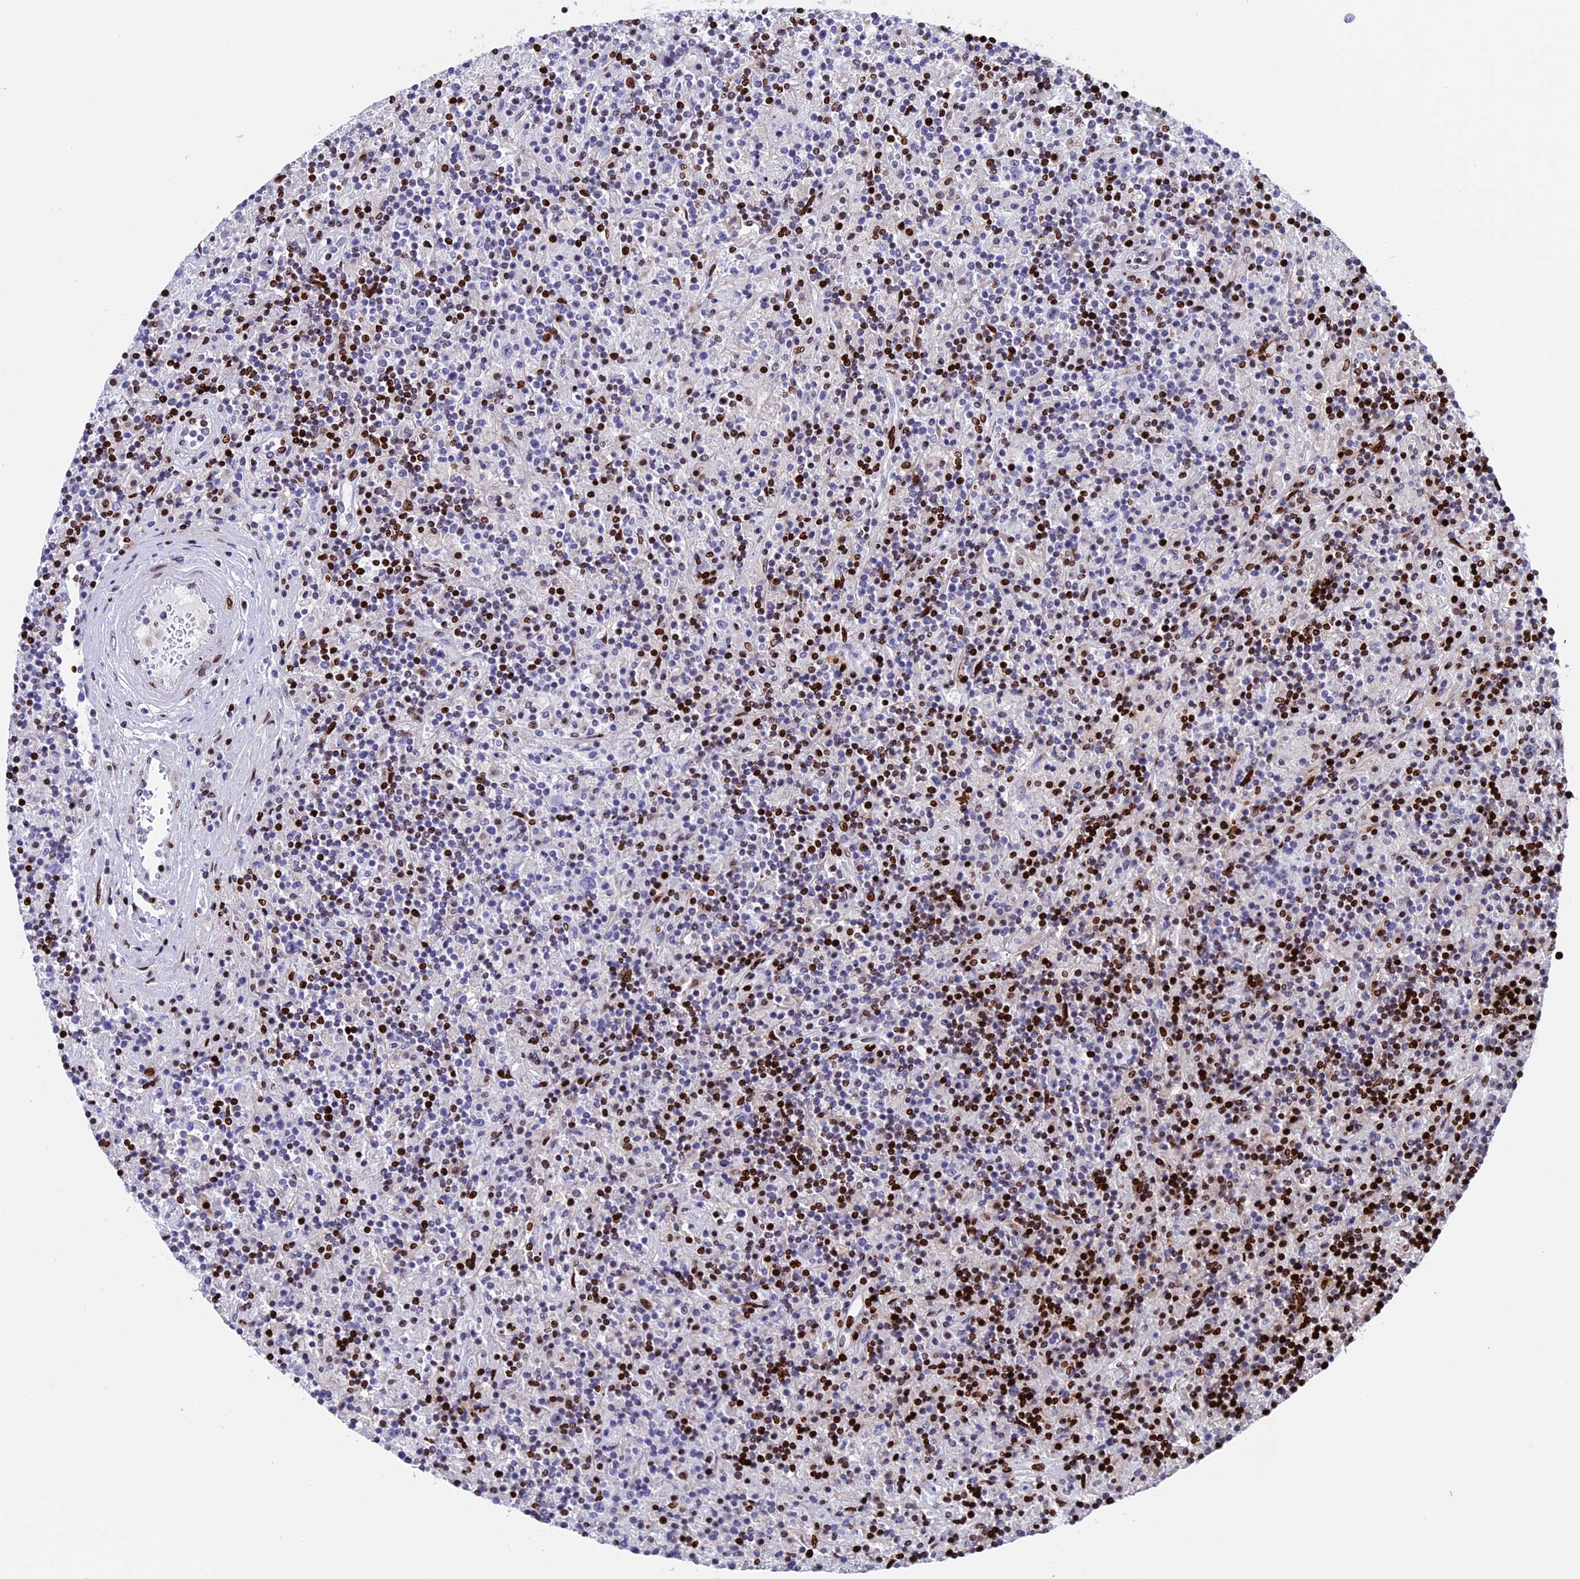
{"staining": {"intensity": "negative", "quantity": "none", "location": "none"}, "tissue": "lymphoma", "cell_type": "Tumor cells", "image_type": "cancer", "snomed": [{"axis": "morphology", "description": "Hodgkin's disease, NOS"}, {"axis": "topography", "description": "Lymph node"}], "caption": "The micrograph demonstrates no staining of tumor cells in Hodgkin's disease. The staining was performed using DAB to visualize the protein expression in brown, while the nuclei were stained in blue with hematoxylin (Magnification: 20x).", "gene": "BTBD3", "patient": {"sex": "male", "age": 70}}